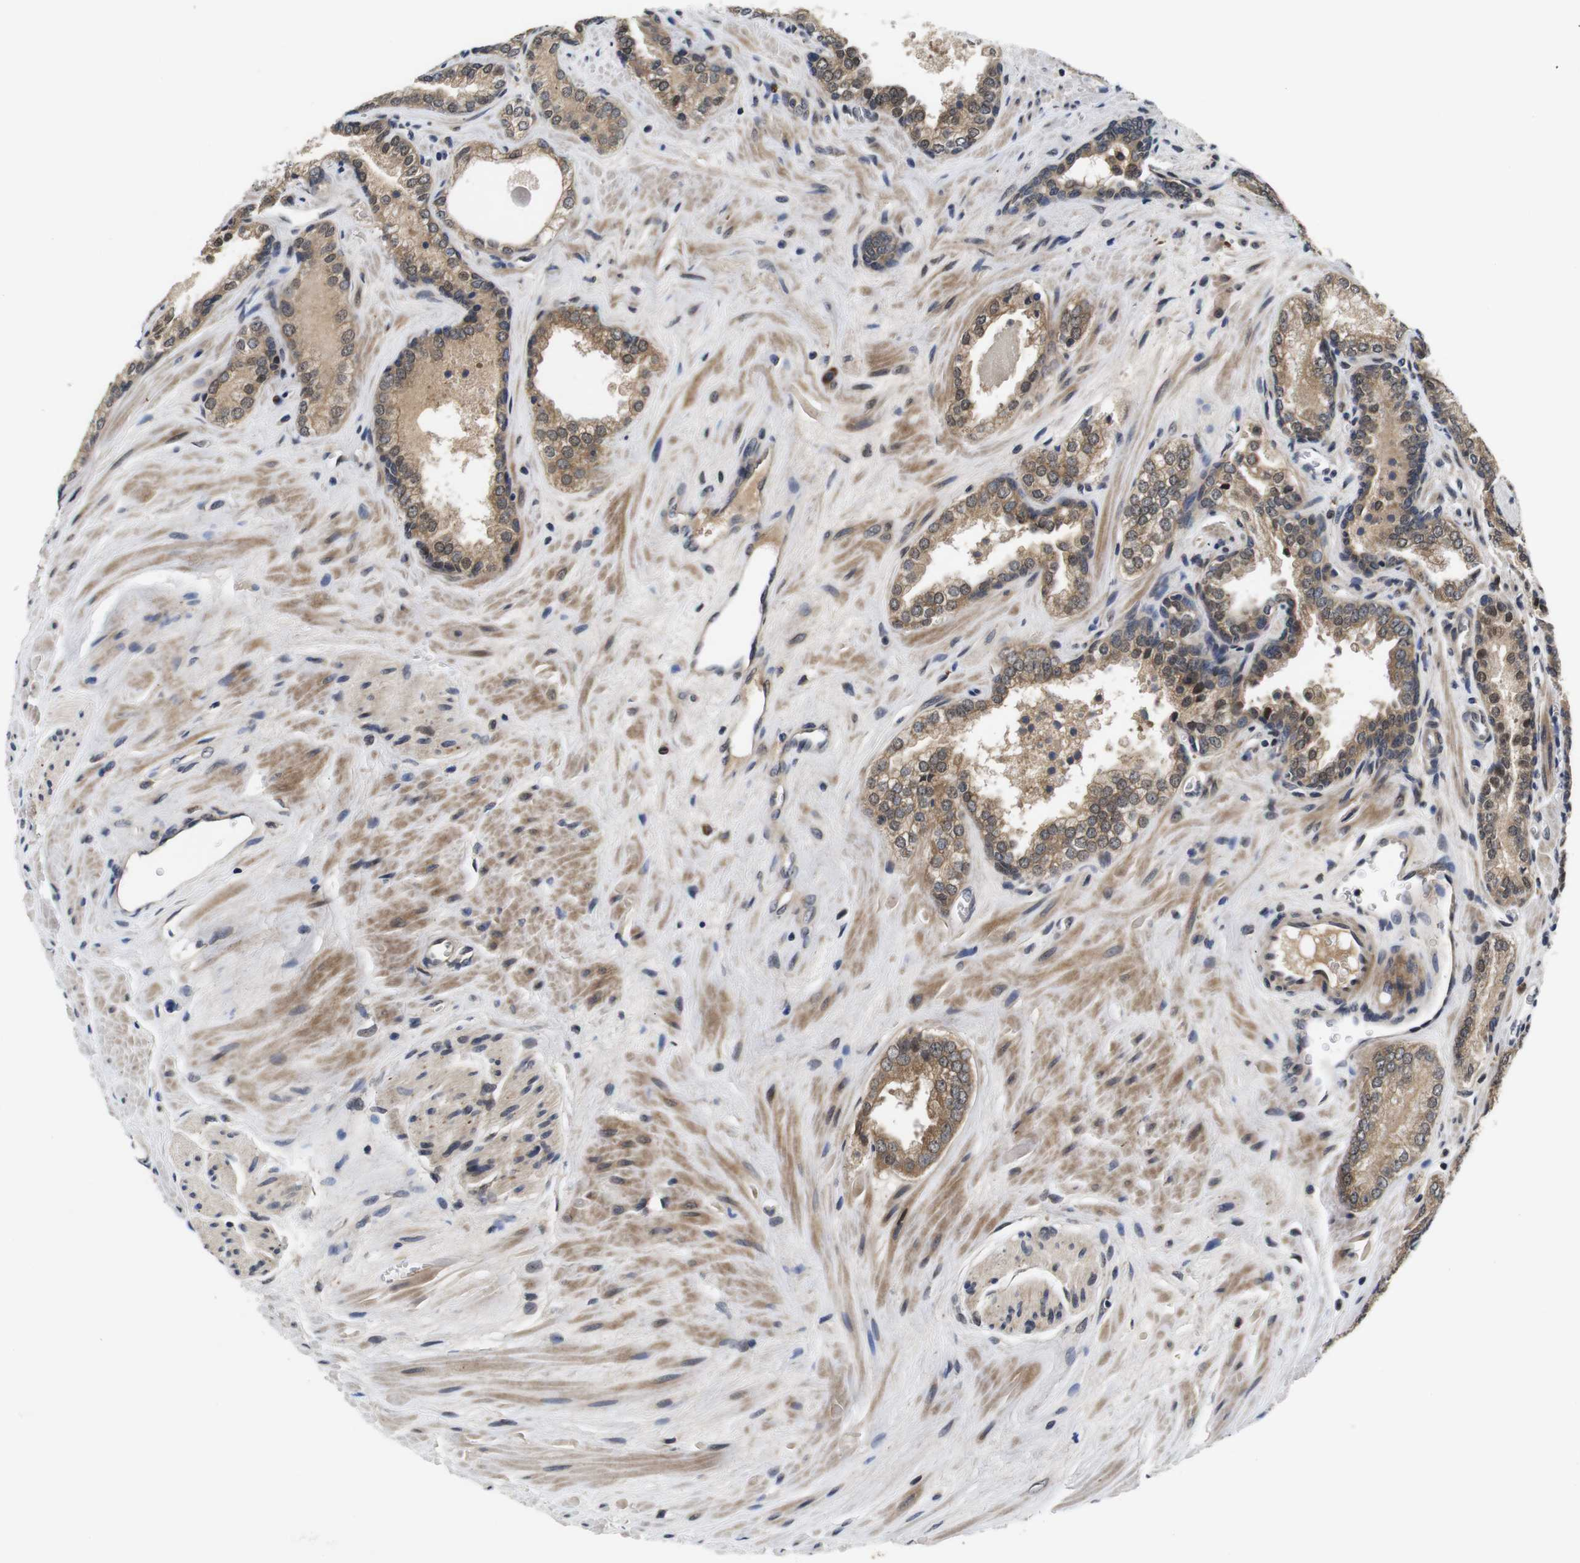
{"staining": {"intensity": "moderate", "quantity": ">75%", "location": "cytoplasmic/membranous"}, "tissue": "prostate cancer", "cell_type": "Tumor cells", "image_type": "cancer", "snomed": [{"axis": "morphology", "description": "Adenocarcinoma, Low grade"}, {"axis": "topography", "description": "Prostate"}], "caption": "This micrograph demonstrates IHC staining of human adenocarcinoma (low-grade) (prostate), with medium moderate cytoplasmic/membranous positivity in approximately >75% of tumor cells.", "gene": "ZBTB46", "patient": {"sex": "male", "age": 60}}